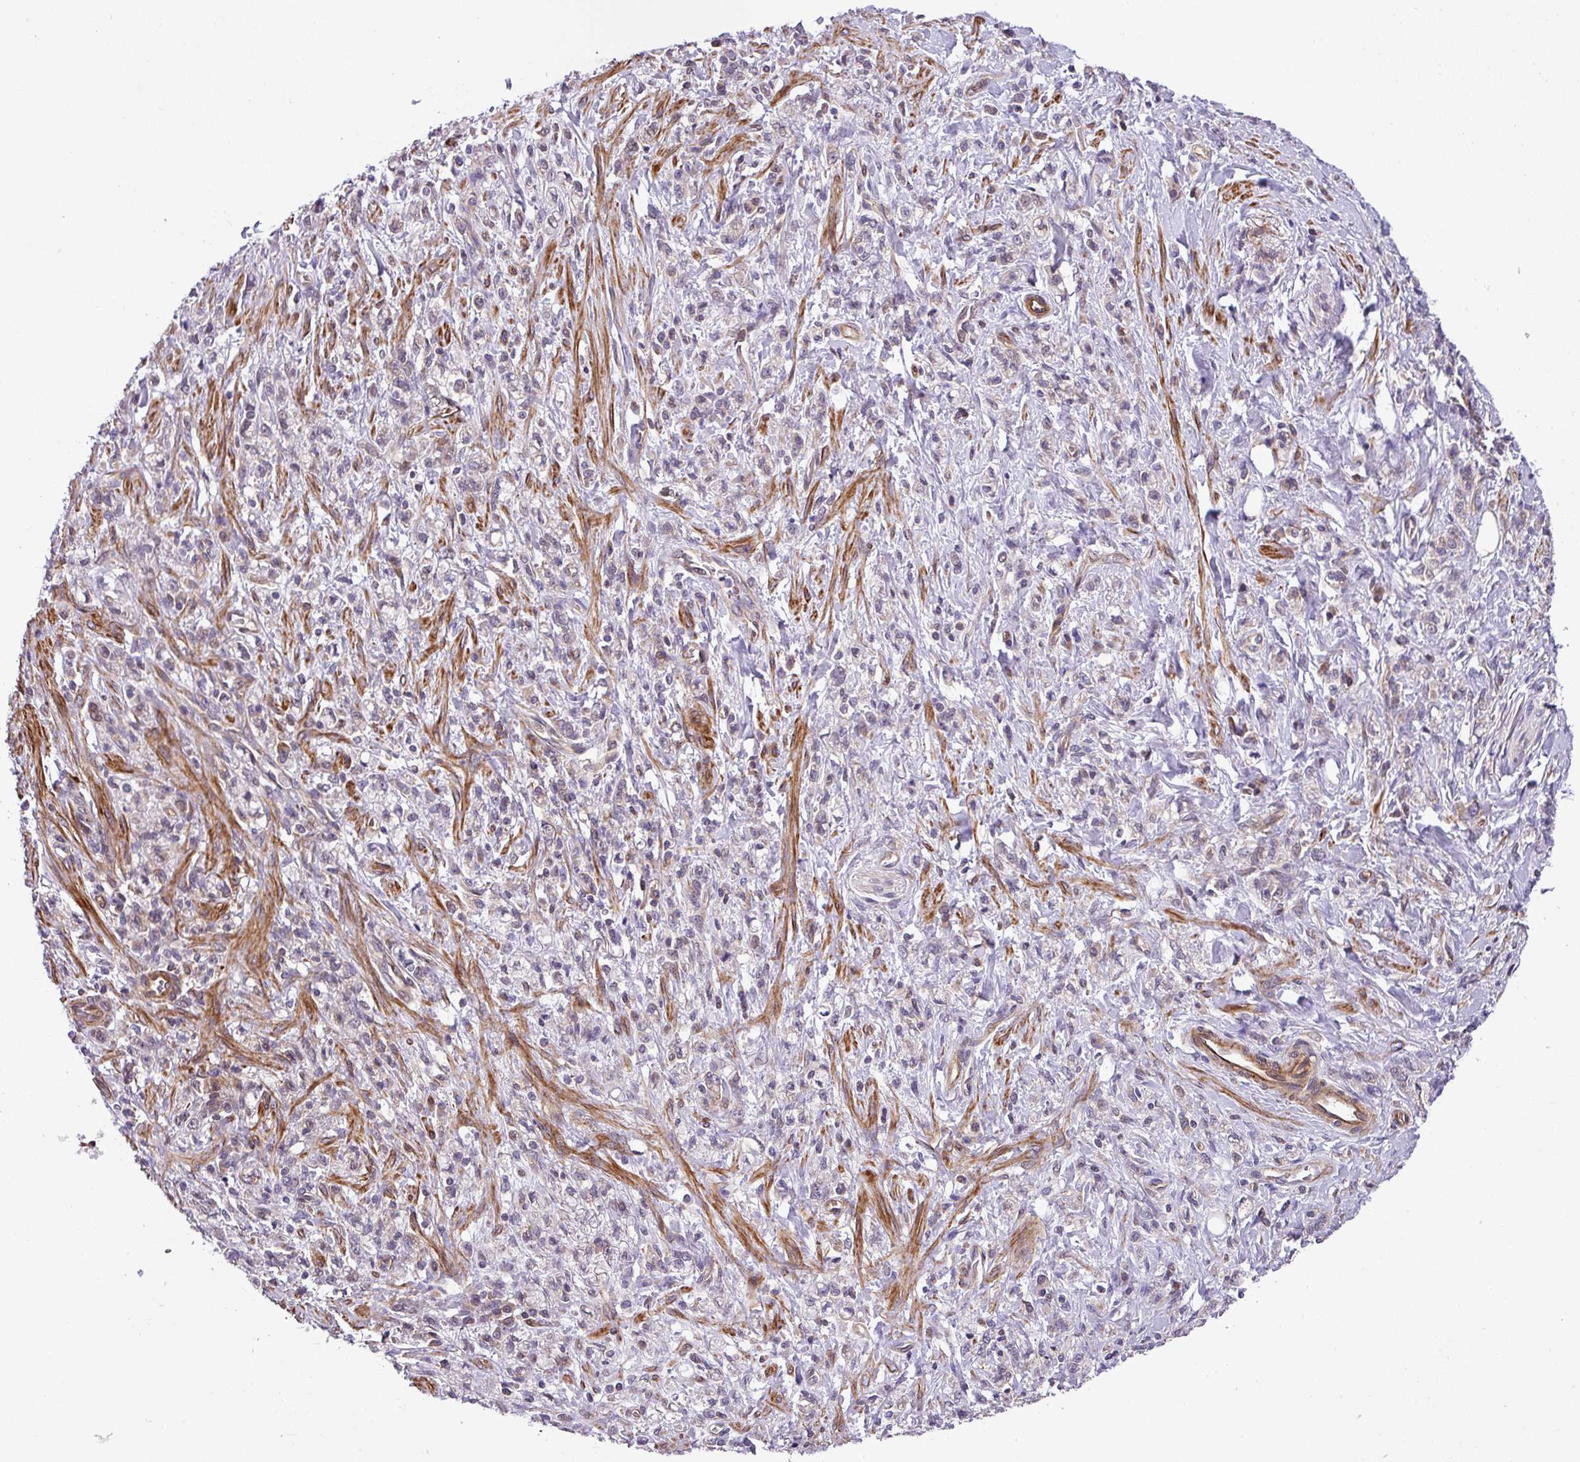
{"staining": {"intensity": "negative", "quantity": "none", "location": "none"}, "tissue": "stomach cancer", "cell_type": "Tumor cells", "image_type": "cancer", "snomed": [{"axis": "morphology", "description": "Adenocarcinoma, NOS"}, {"axis": "topography", "description": "Stomach"}], "caption": "There is no significant positivity in tumor cells of stomach adenocarcinoma. (DAB (3,3'-diaminobenzidine) immunohistochemistry (IHC), high magnification).", "gene": "CASS4", "patient": {"sex": "male", "age": 77}}